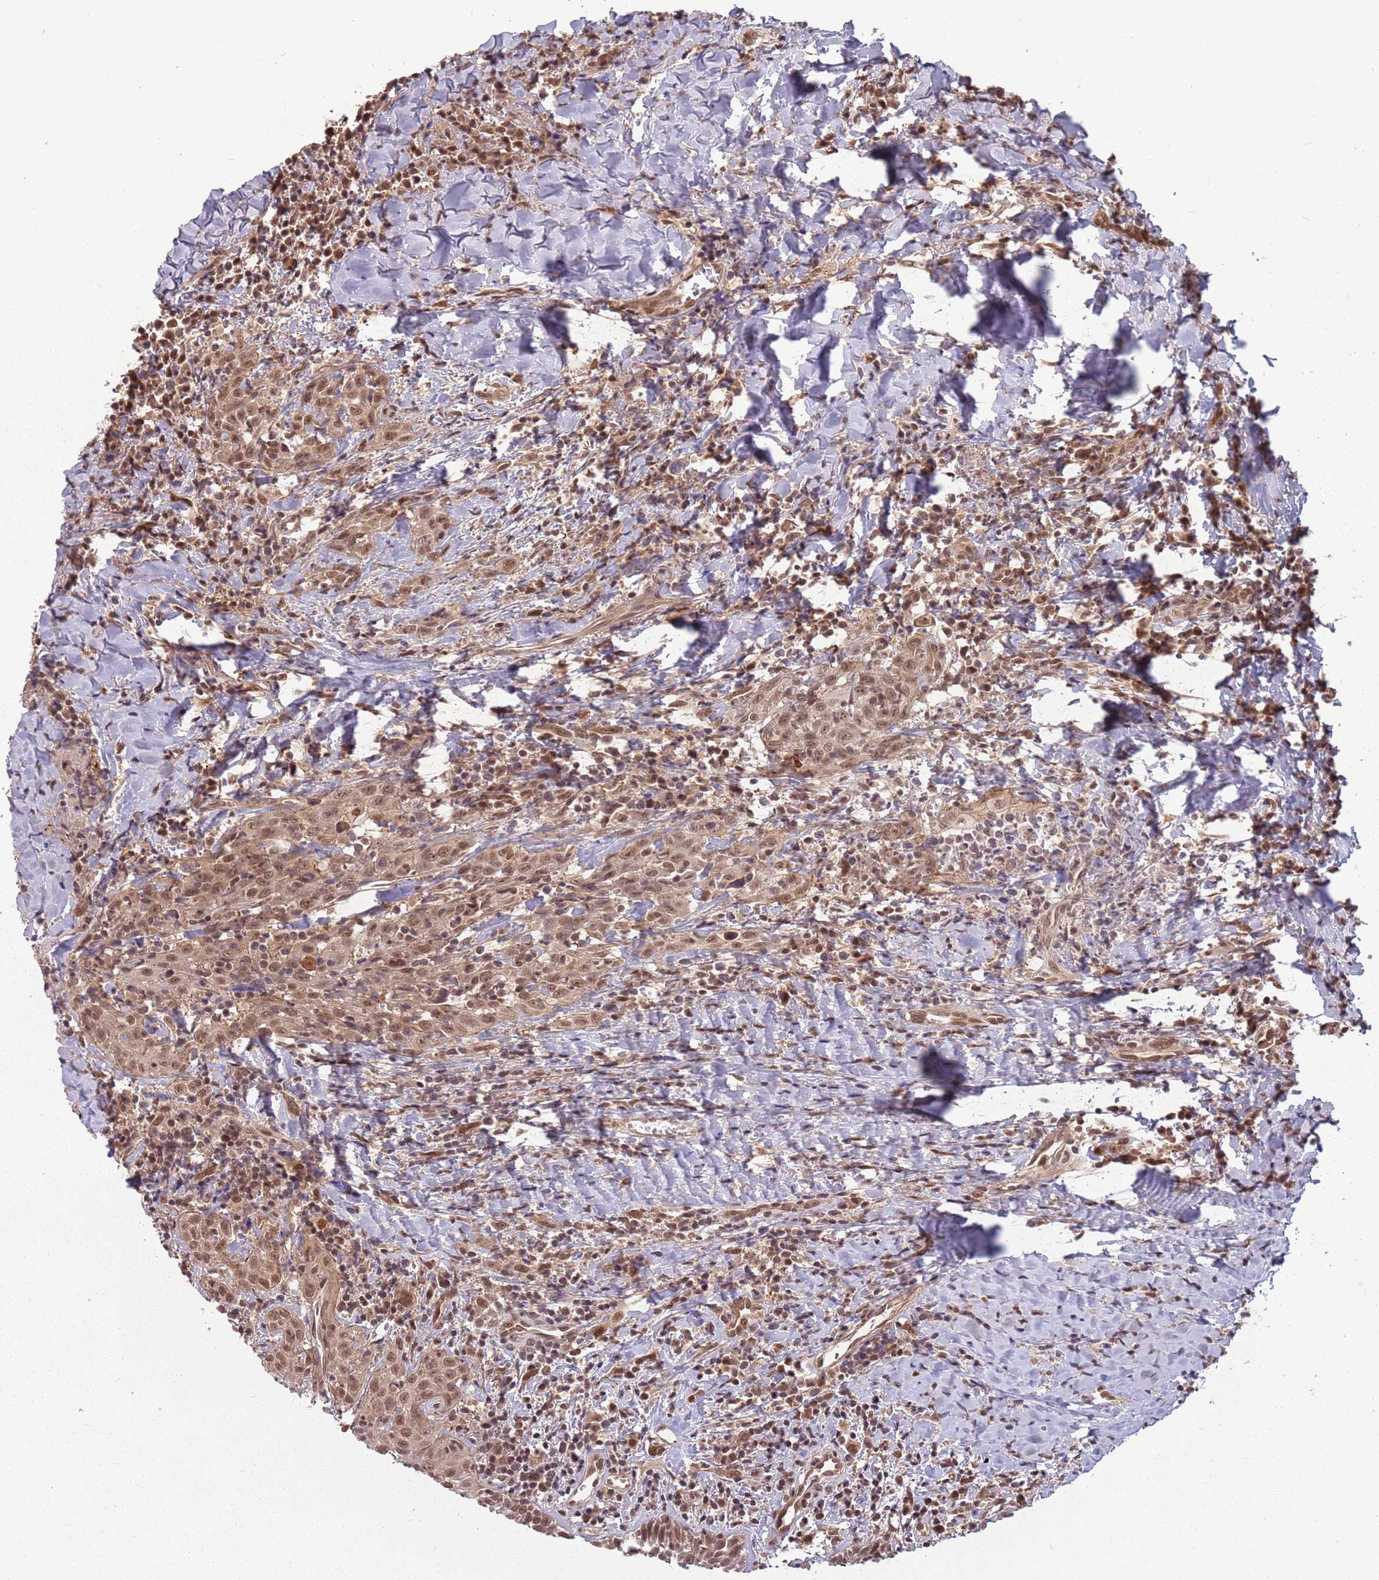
{"staining": {"intensity": "weak", "quantity": ">75%", "location": "cytoplasmic/membranous,nuclear"}, "tissue": "head and neck cancer", "cell_type": "Tumor cells", "image_type": "cancer", "snomed": [{"axis": "morphology", "description": "Squamous cell carcinoma, NOS"}, {"axis": "topography", "description": "Head-Neck"}], "caption": "IHC staining of squamous cell carcinoma (head and neck), which exhibits low levels of weak cytoplasmic/membranous and nuclear staining in approximately >75% of tumor cells indicating weak cytoplasmic/membranous and nuclear protein staining. The staining was performed using DAB (brown) for protein detection and nuclei were counterstained in hematoxylin (blue).", "gene": "ADAMTS3", "patient": {"sex": "female", "age": 70}}